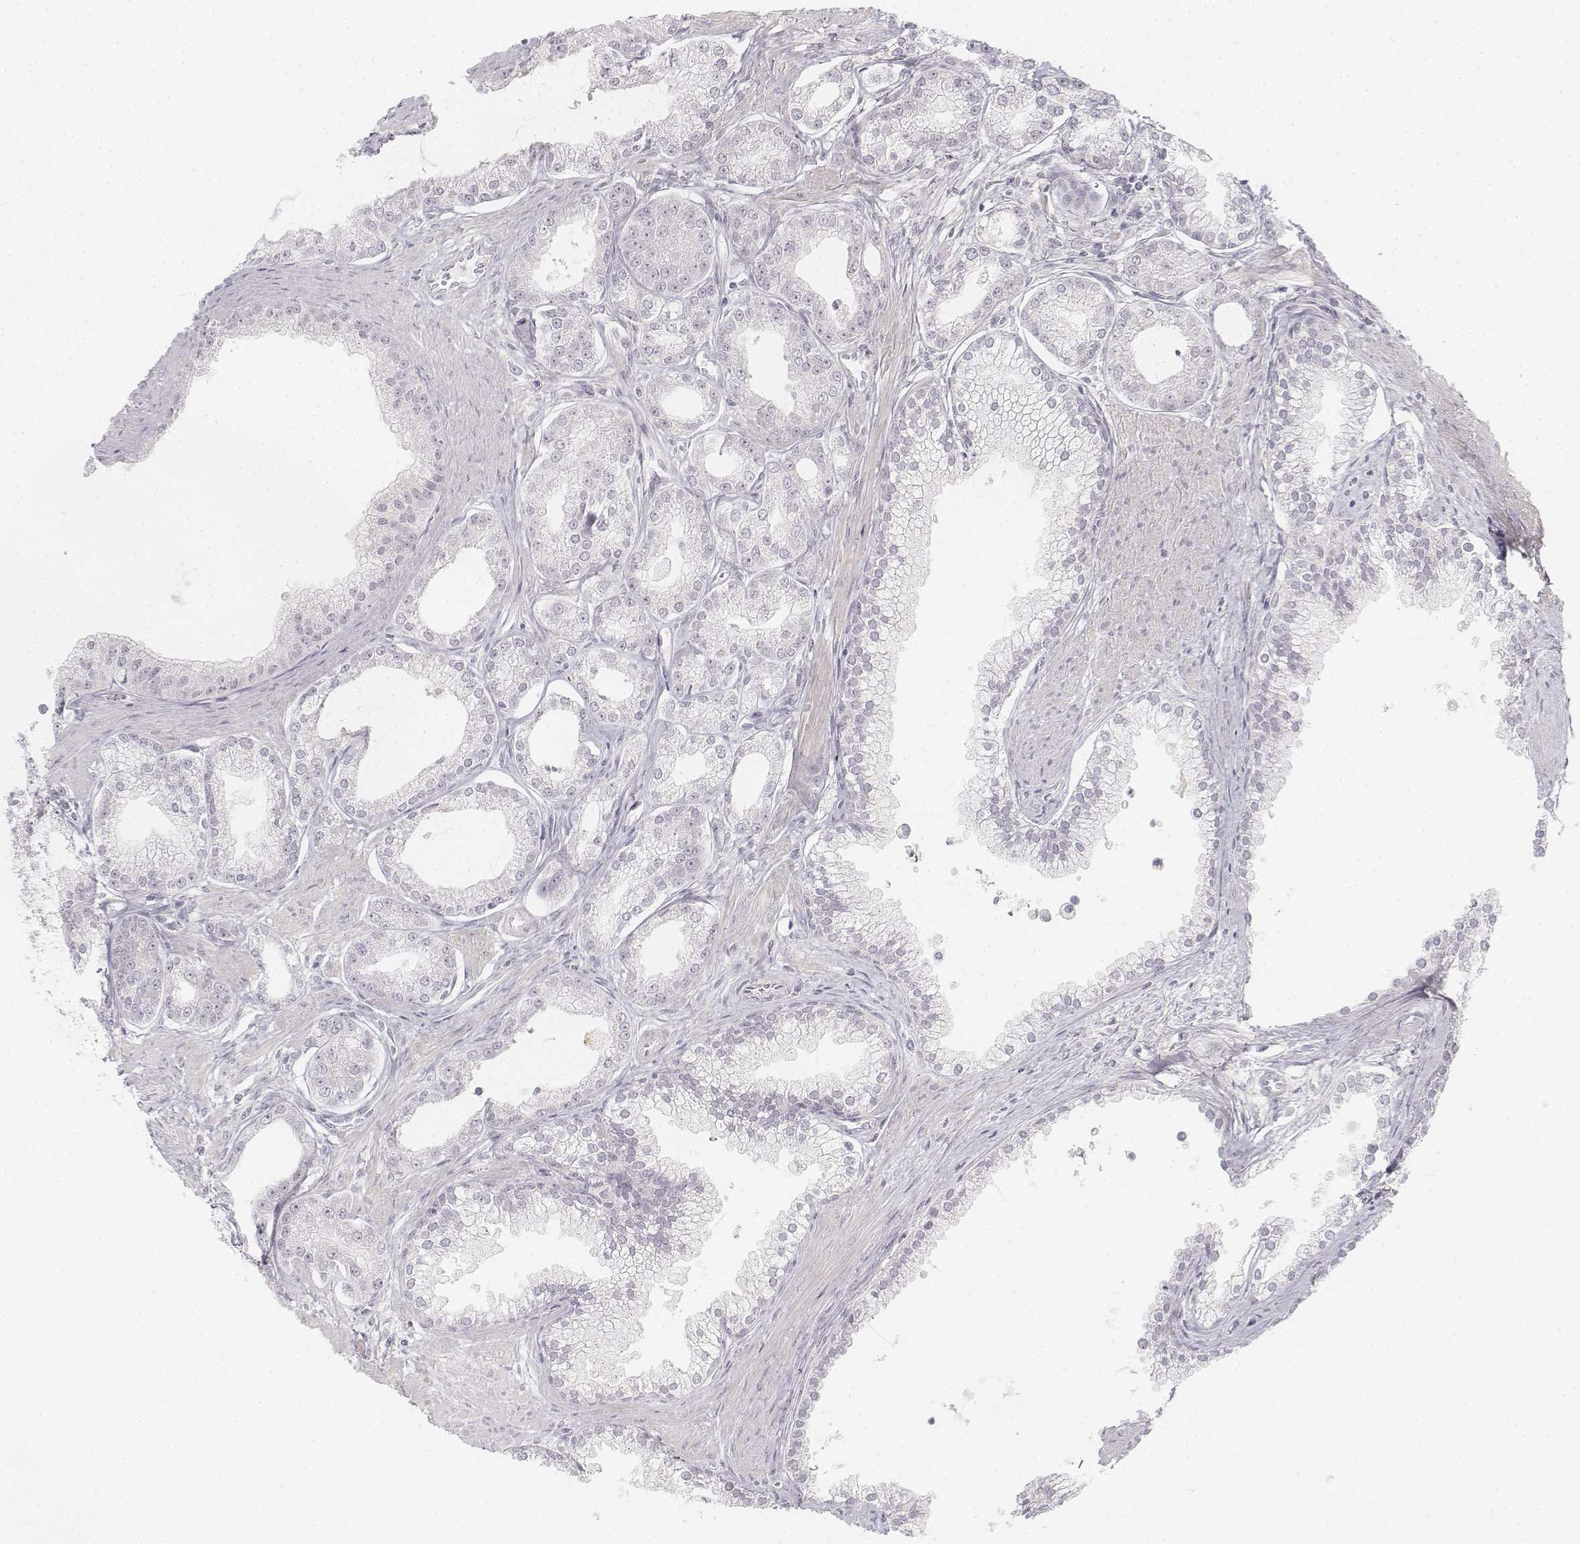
{"staining": {"intensity": "negative", "quantity": "none", "location": "none"}, "tissue": "prostate cancer", "cell_type": "Tumor cells", "image_type": "cancer", "snomed": [{"axis": "morphology", "description": "Adenocarcinoma, NOS"}, {"axis": "topography", "description": "Prostate"}], "caption": "This photomicrograph is of prostate cancer stained with immunohistochemistry to label a protein in brown with the nuclei are counter-stained blue. There is no expression in tumor cells.", "gene": "KRT25", "patient": {"sex": "male", "age": 71}}